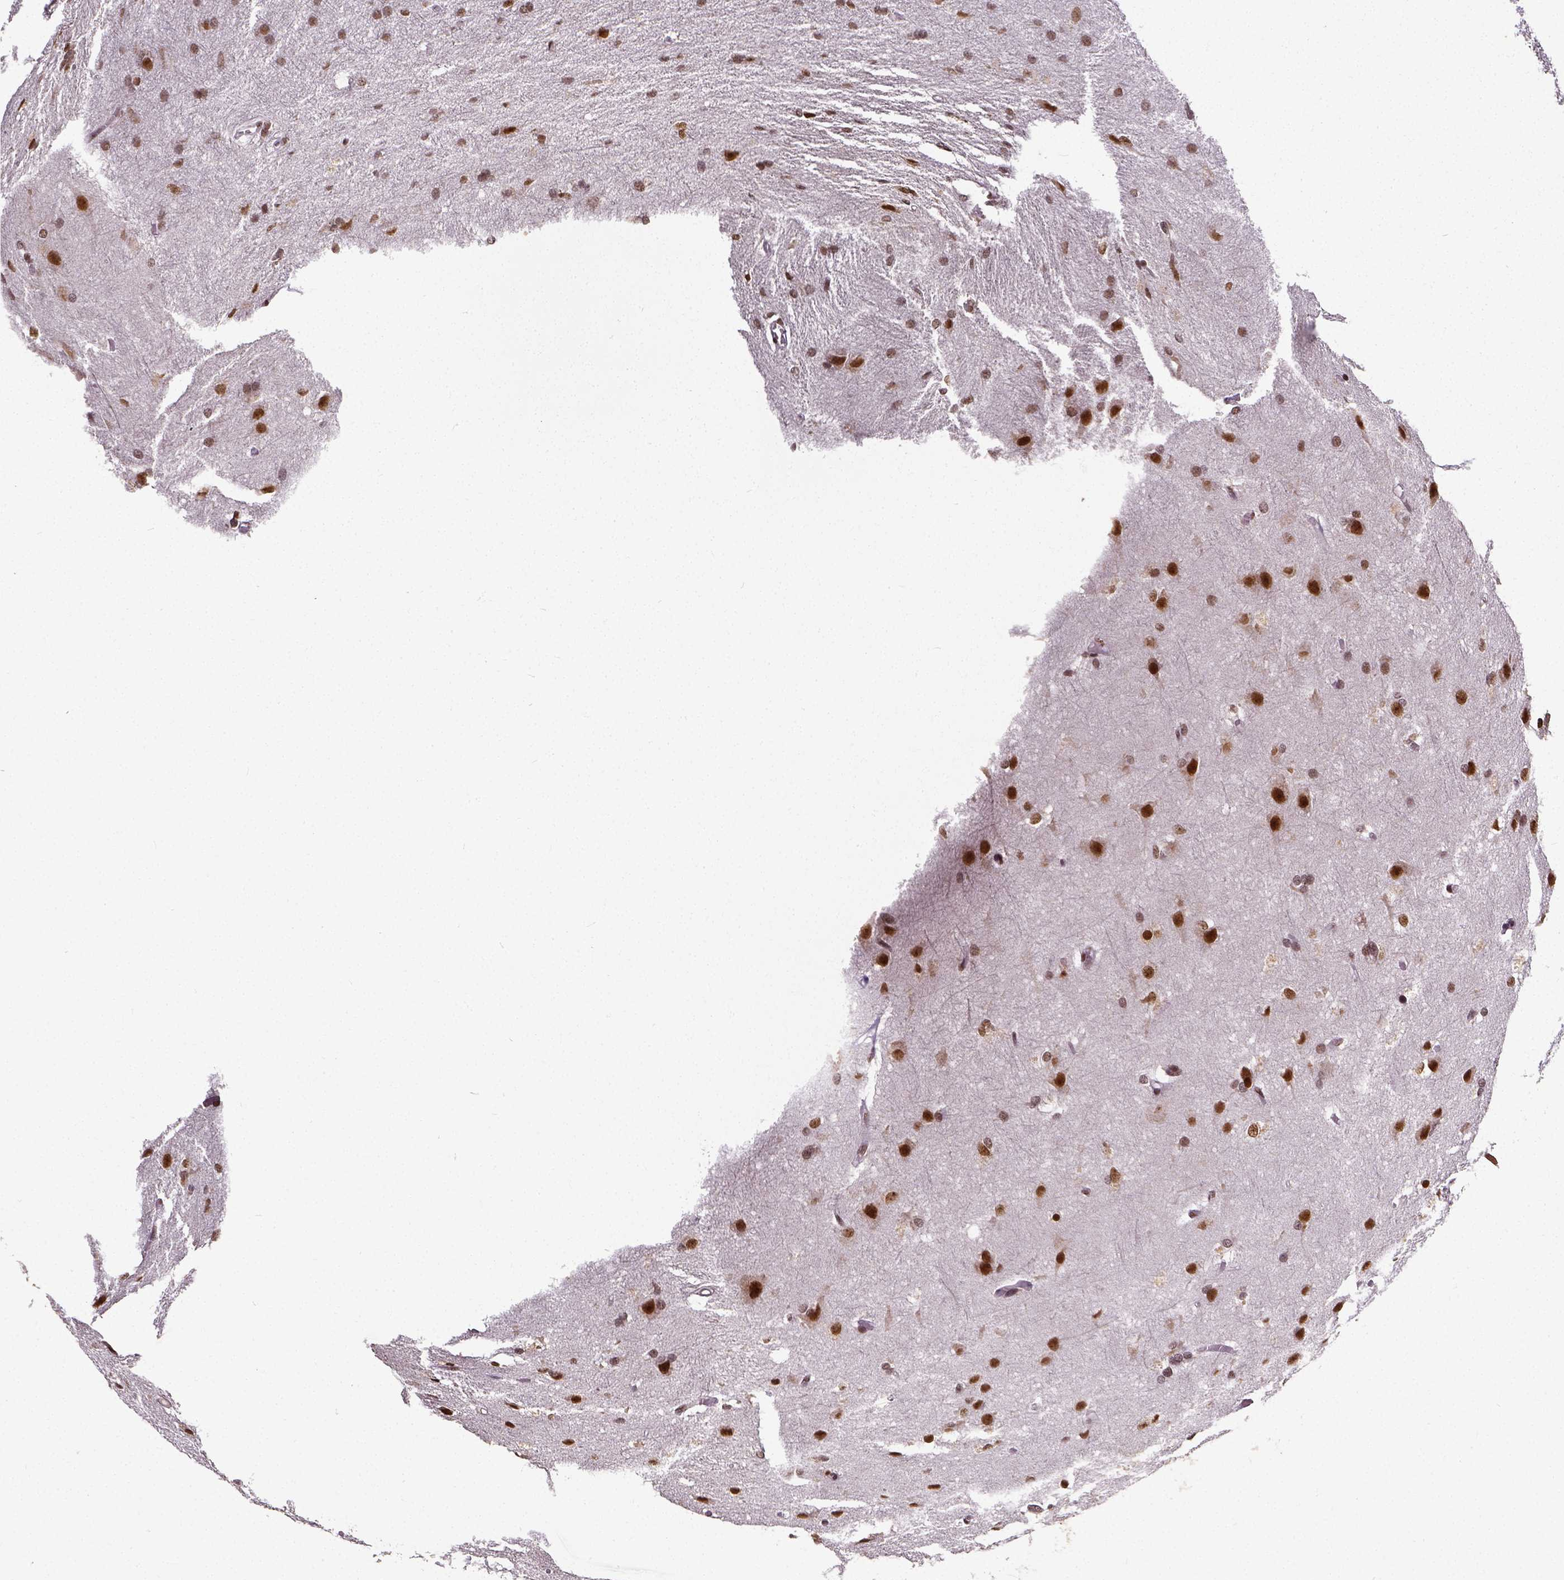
{"staining": {"intensity": "strong", "quantity": "25%-75%", "location": "nuclear"}, "tissue": "glioma", "cell_type": "Tumor cells", "image_type": "cancer", "snomed": [{"axis": "morphology", "description": "Glioma, malignant, High grade"}, {"axis": "topography", "description": "Brain"}], "caption": "Immunohistochemical staining of human glioma reveals strong nuclear protein positivity in about 25%-75% of tumor cells.", "gene": "ATRX", "patient": {"sex": "male", "age": 68}}